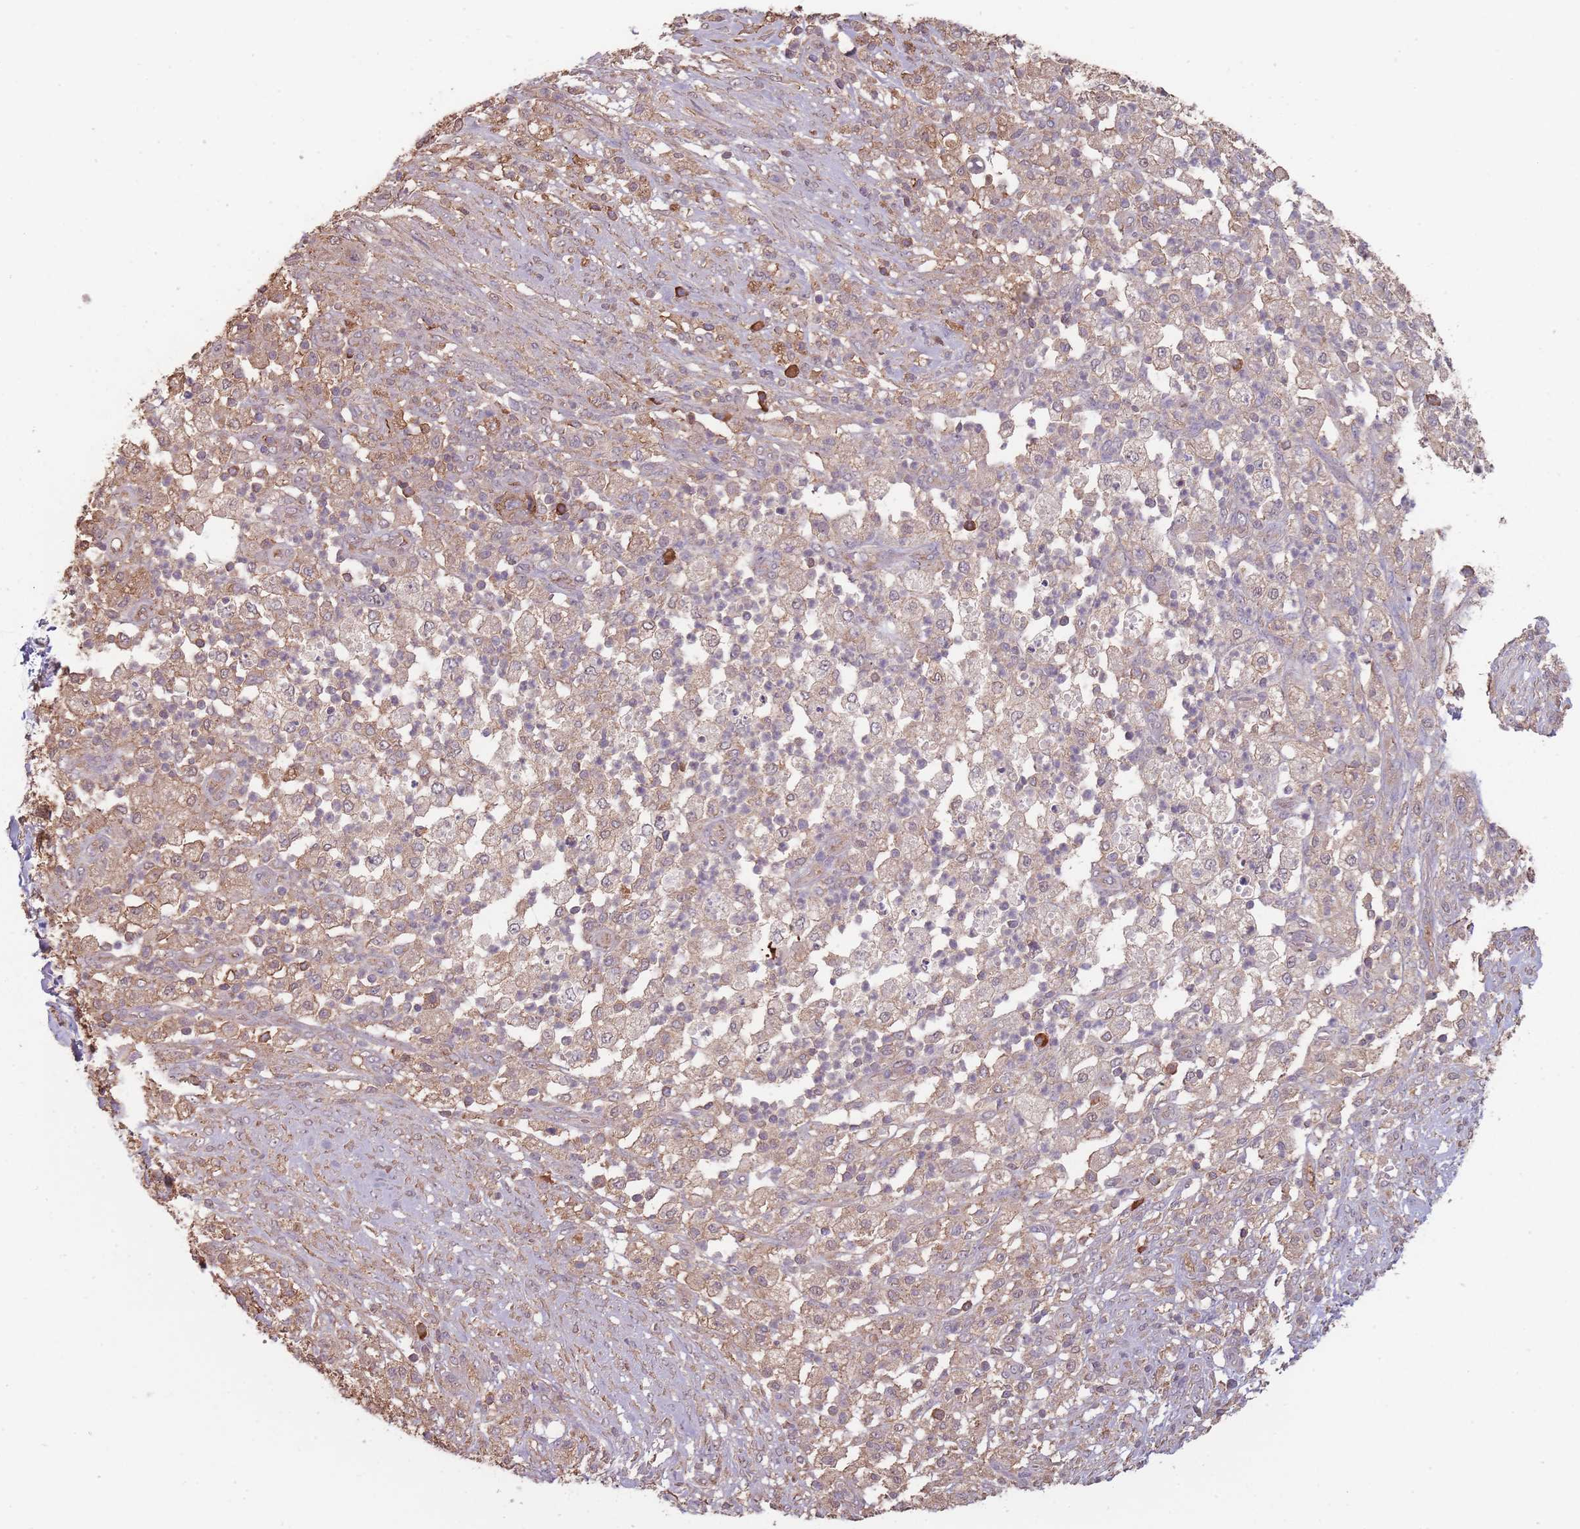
{"staining": {"intensity": "weak", "quantity": ">75%", "location": "cytoplasmic/membranous"}, "tissue": "pancreatic cancer", "cell_type": "Tumor cells", "image_type": "cancer", "snomed": [{"axis": "morphology", "description": "Adenocarcinoma, NOS"}, {"axis": "topography", "description": "Pancreas"}], "caption": "Protein staining of adenocarcinoma (pancreatic) tissue shows weak cytoplasmic/membranous positivity in approximately >75% of tumor cells.", "gene": "SANBR", "patient": {"sex": "female", "age": 72}}